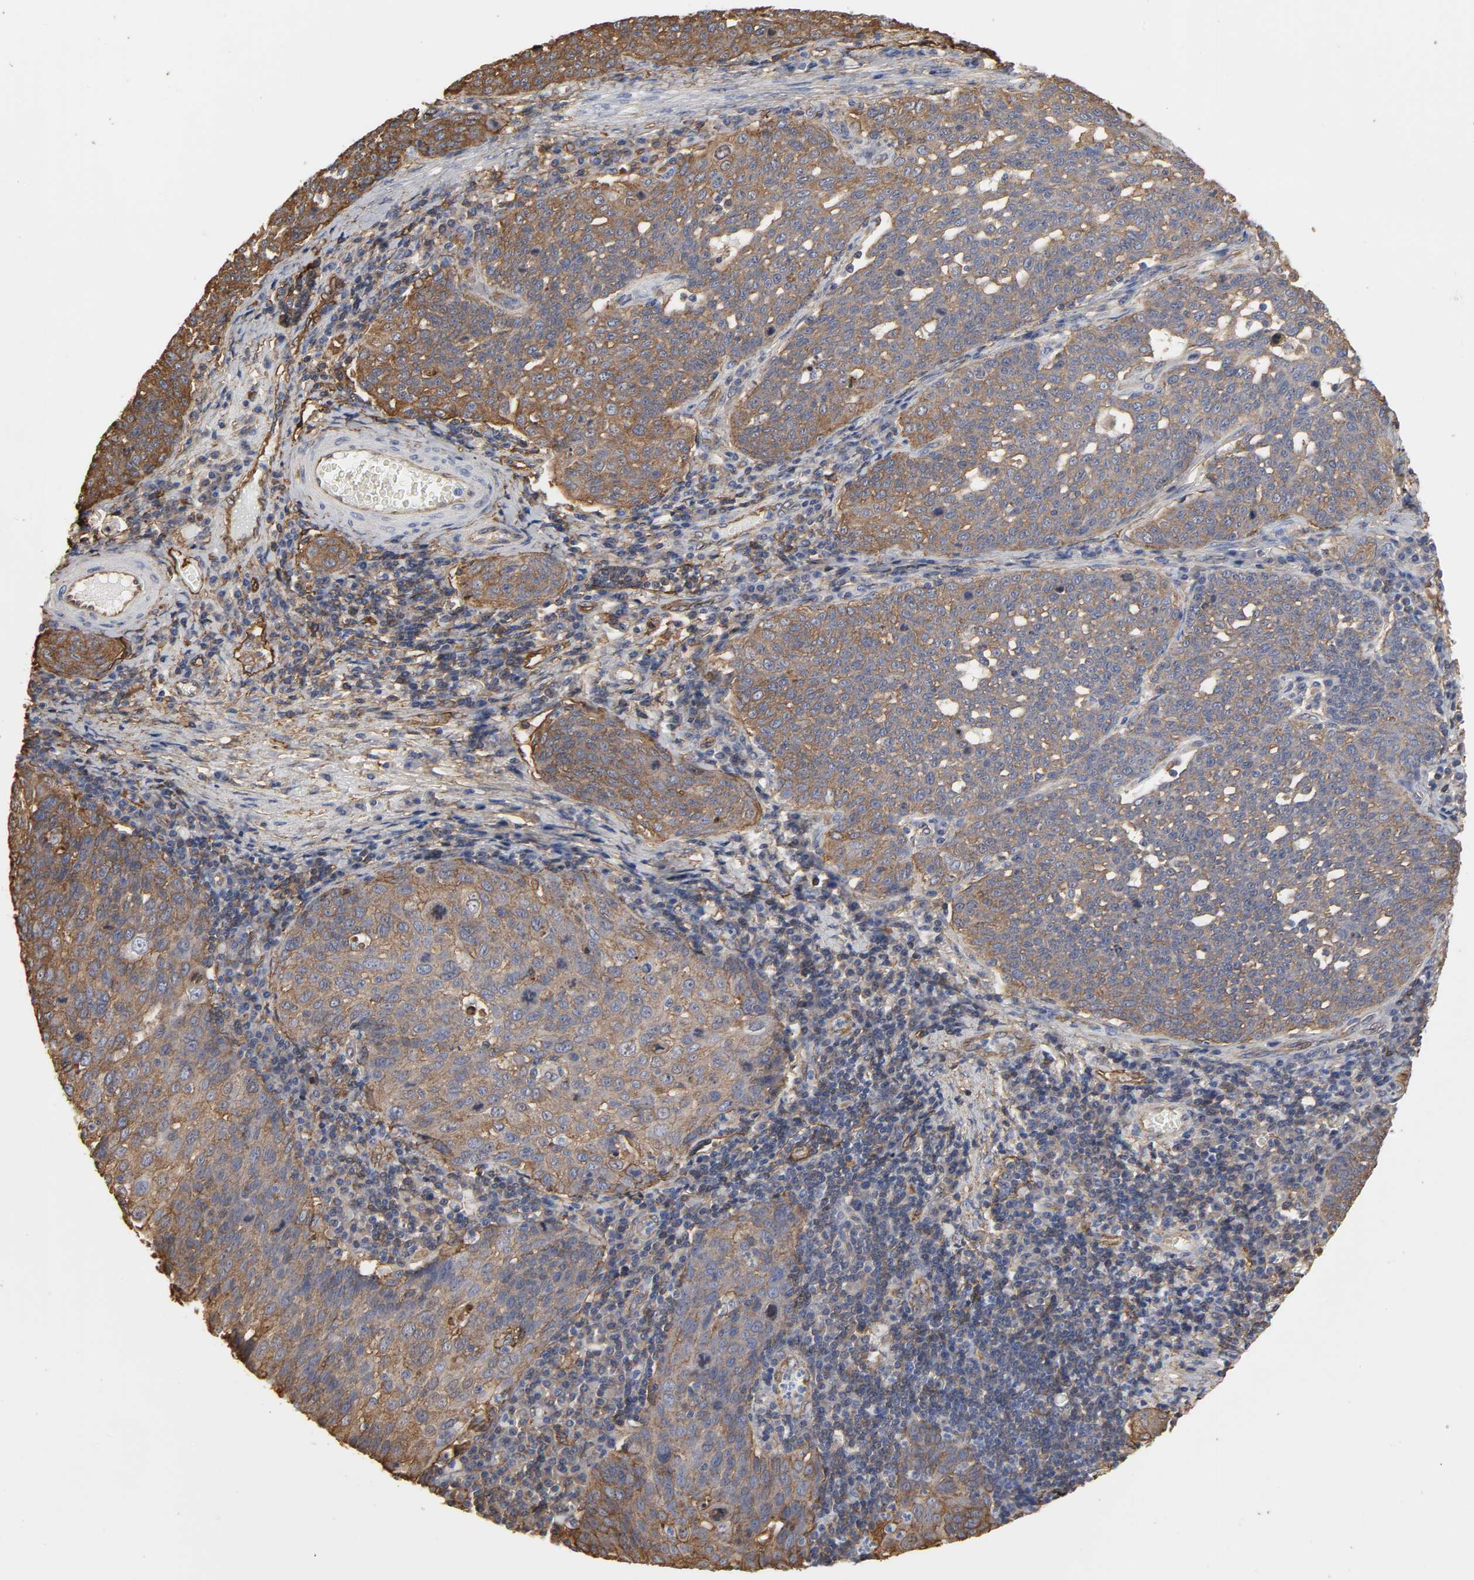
{"staining": {"intensity": "moderate", "quantity": ">75%", "location": "cytoplasmic/membranous"}, "tissue": "cervical cancer", "cell_type": "Tumor cells", "image_type": "cancer", "snomed": [{"axis": "morphology", "description": "Squamous cell carcinoma, NOS"}, {"axis": "topography", "description": "Cervix"}], "caption": "Immunohistochemistry of human cervical cancer (squamous cell carcinoma) shows medium levels of moderate cytoplasmic/membranous positivity in approximately >75% of tumor cells.", "gene": "ANXA2", "patient": {"sex": "female", "age": 34}}